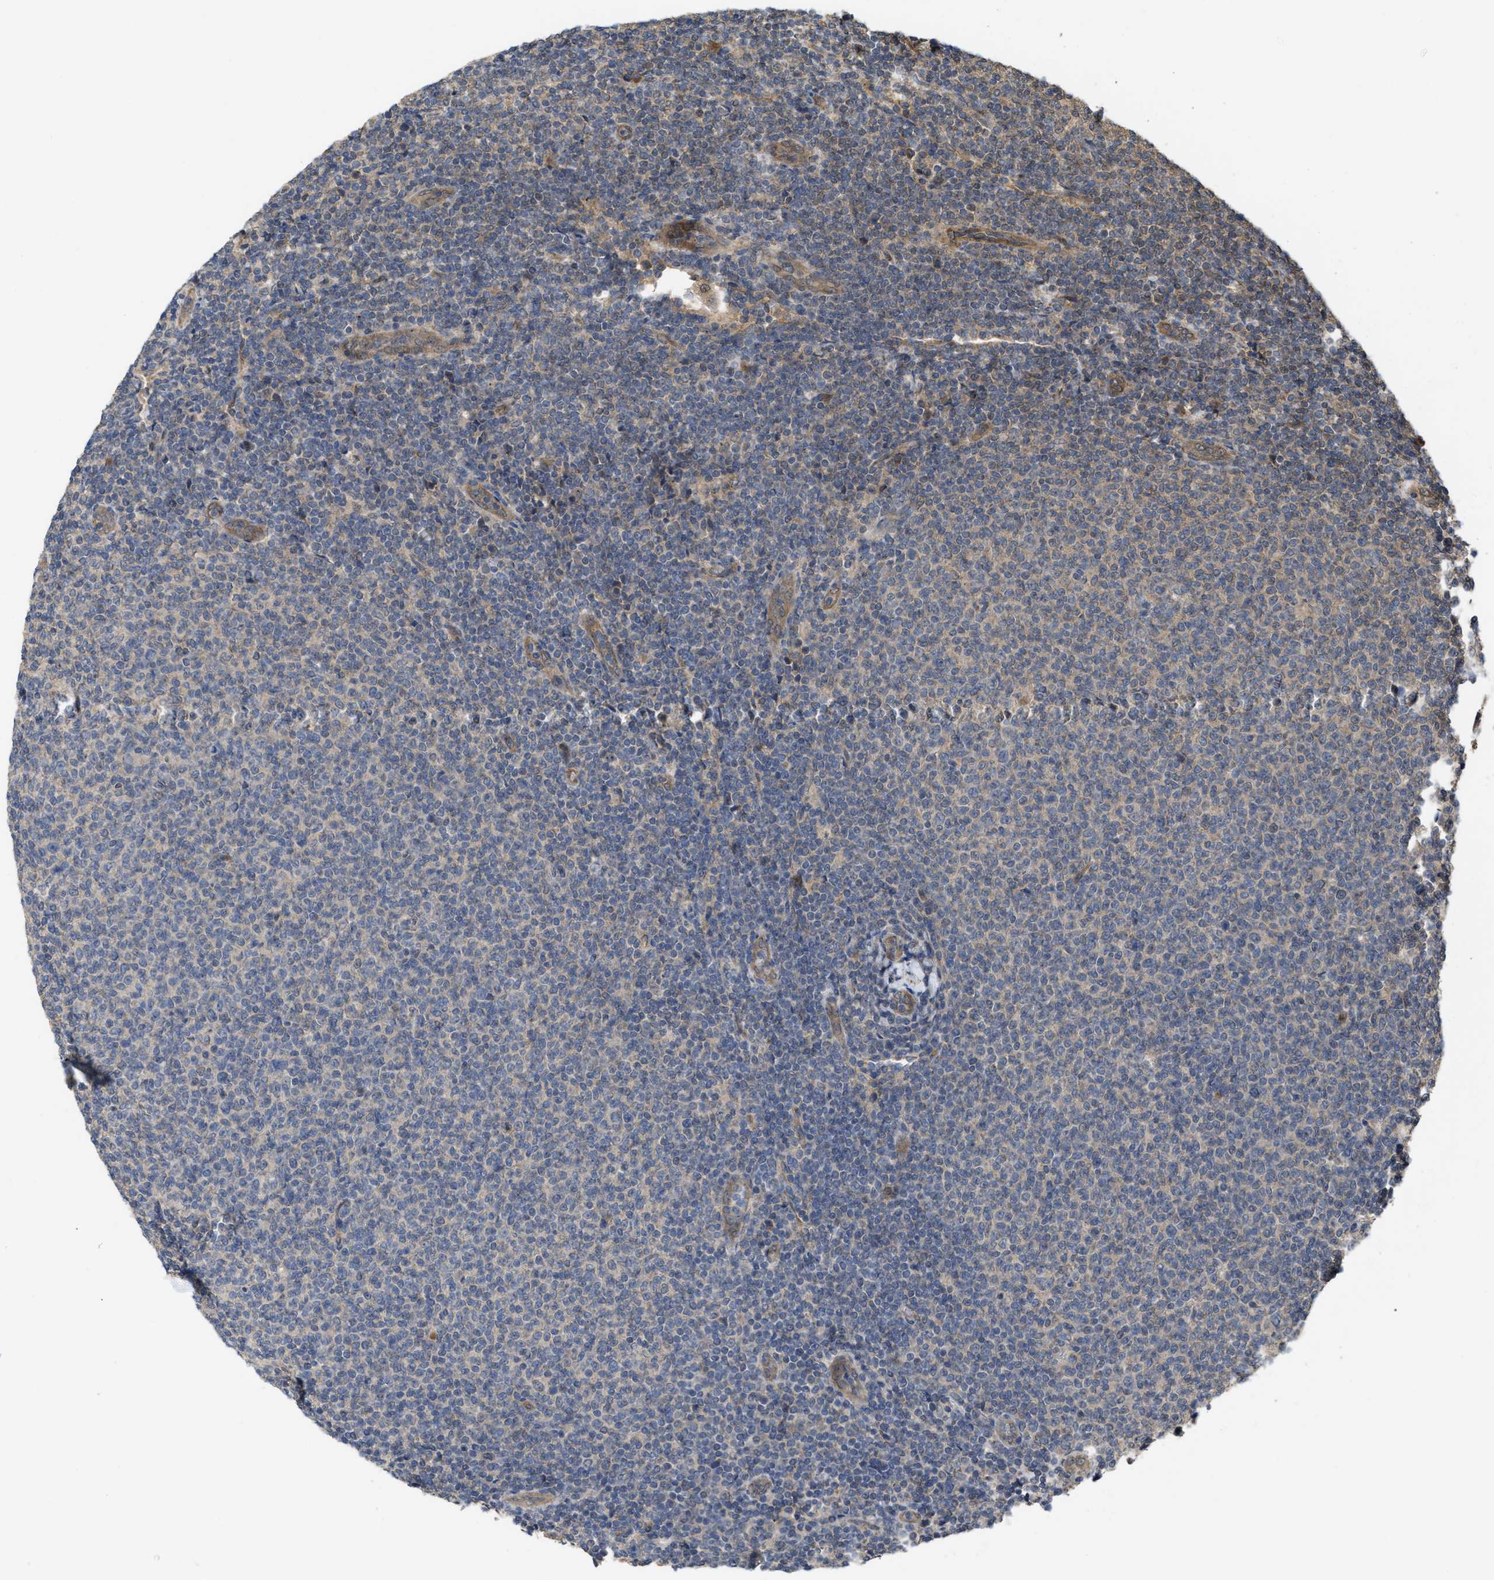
{"staining": {"intensity": "weak", "quantity": "<25%", "location": "cytoplasmic/membranous"}, "tissue": "lymphoma", "cell_type": "Tumor cells", "image_type": "cancer", "snomed": [{"axis": "morphology", "description": "Malignant lymphoma, non-Hodgkin's type, Low grade"}, {"axis": "topography", "description": "Lymph node"}], "caption": "Photomicrograph shows no significant protein positivity in tumor cells of malignant lymphoma, non-Hodgkin's type (low-grade). The staining is performed using DAB (3,3'-diaminobenzidine) brown chromogen with nuclei counter-stained in using hematoxylin.", "gene": "FZD6", "patient": {"sex": "male", "age": 66}}